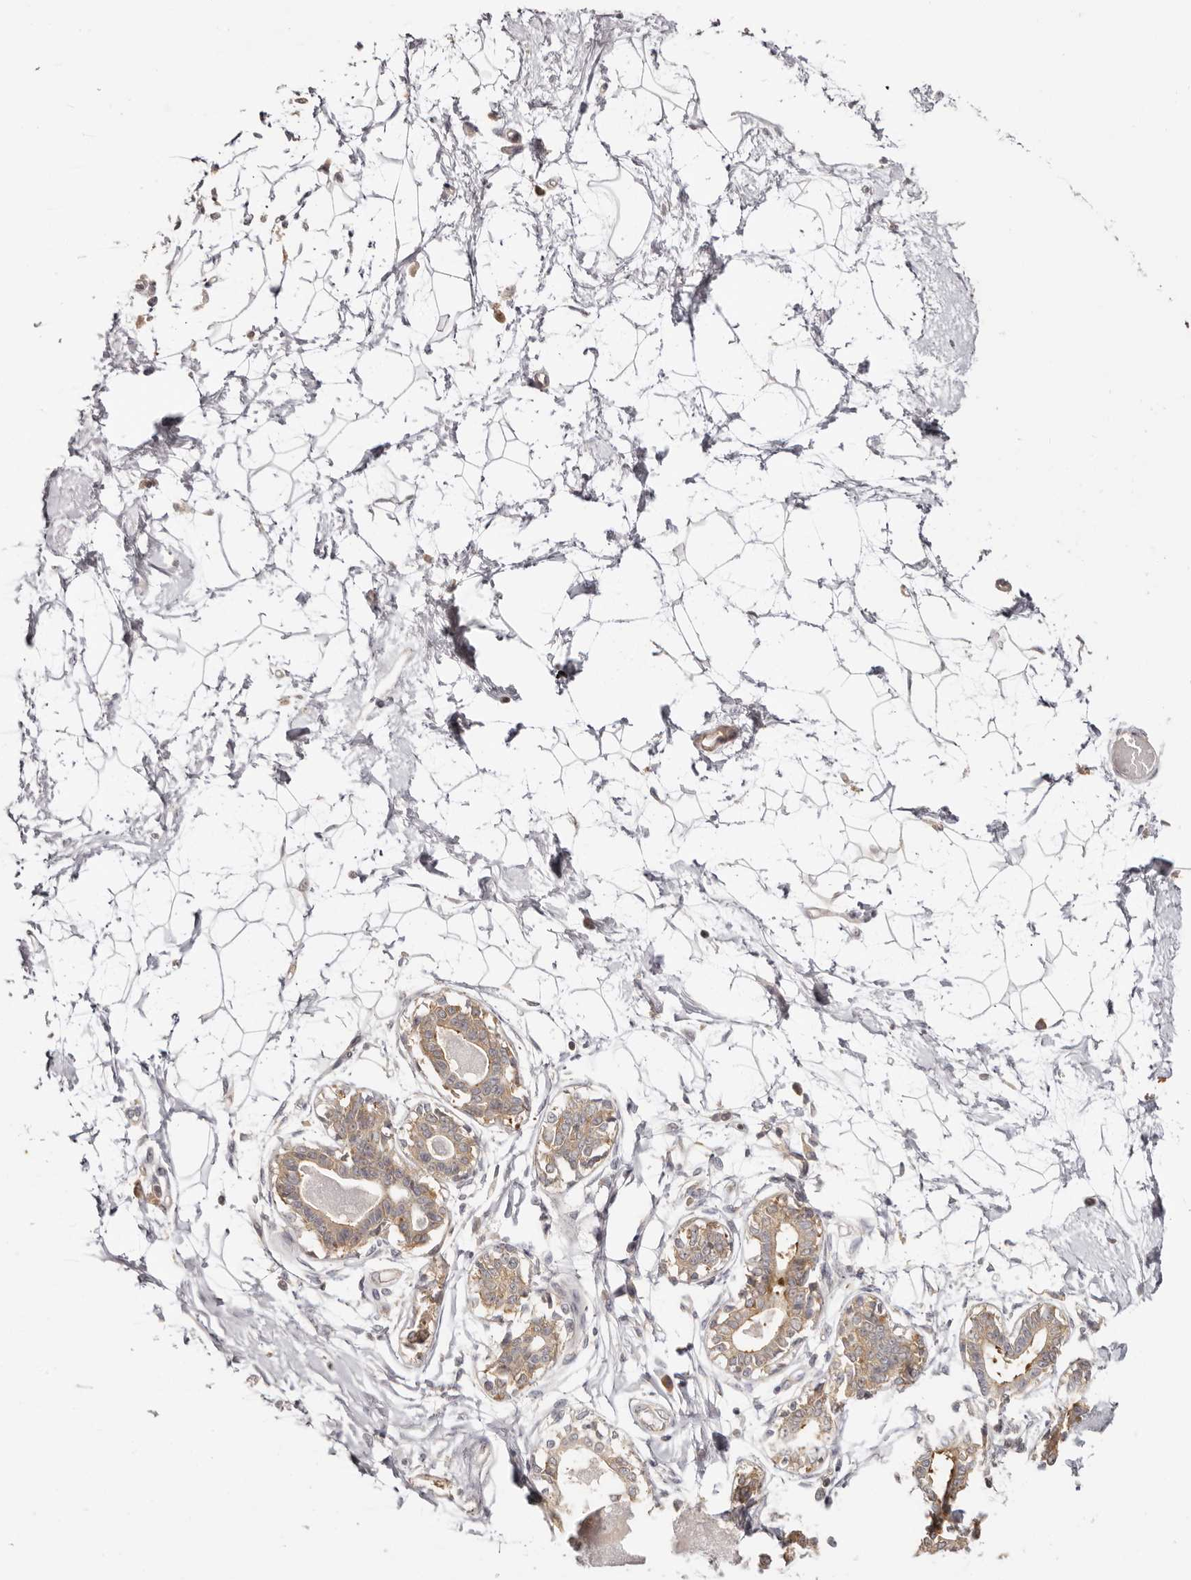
{"staining": {"intensity": "negative", "quantity": "none", "location": "none"}, "tissue": "breast", "cell_type": "Adipocytes", "image_type": "normal", "snomed": [{"axis": "morphology", "description": "Normal tissue, NOS"}, {"axis": "topography", "description": "Breast"}], "caption": "A photomicrograph of breast stained for a protein shows no brown staining in adipocytes.", "gene": "EEF1E1", "patient": {"sex": "female", "age": 45}}